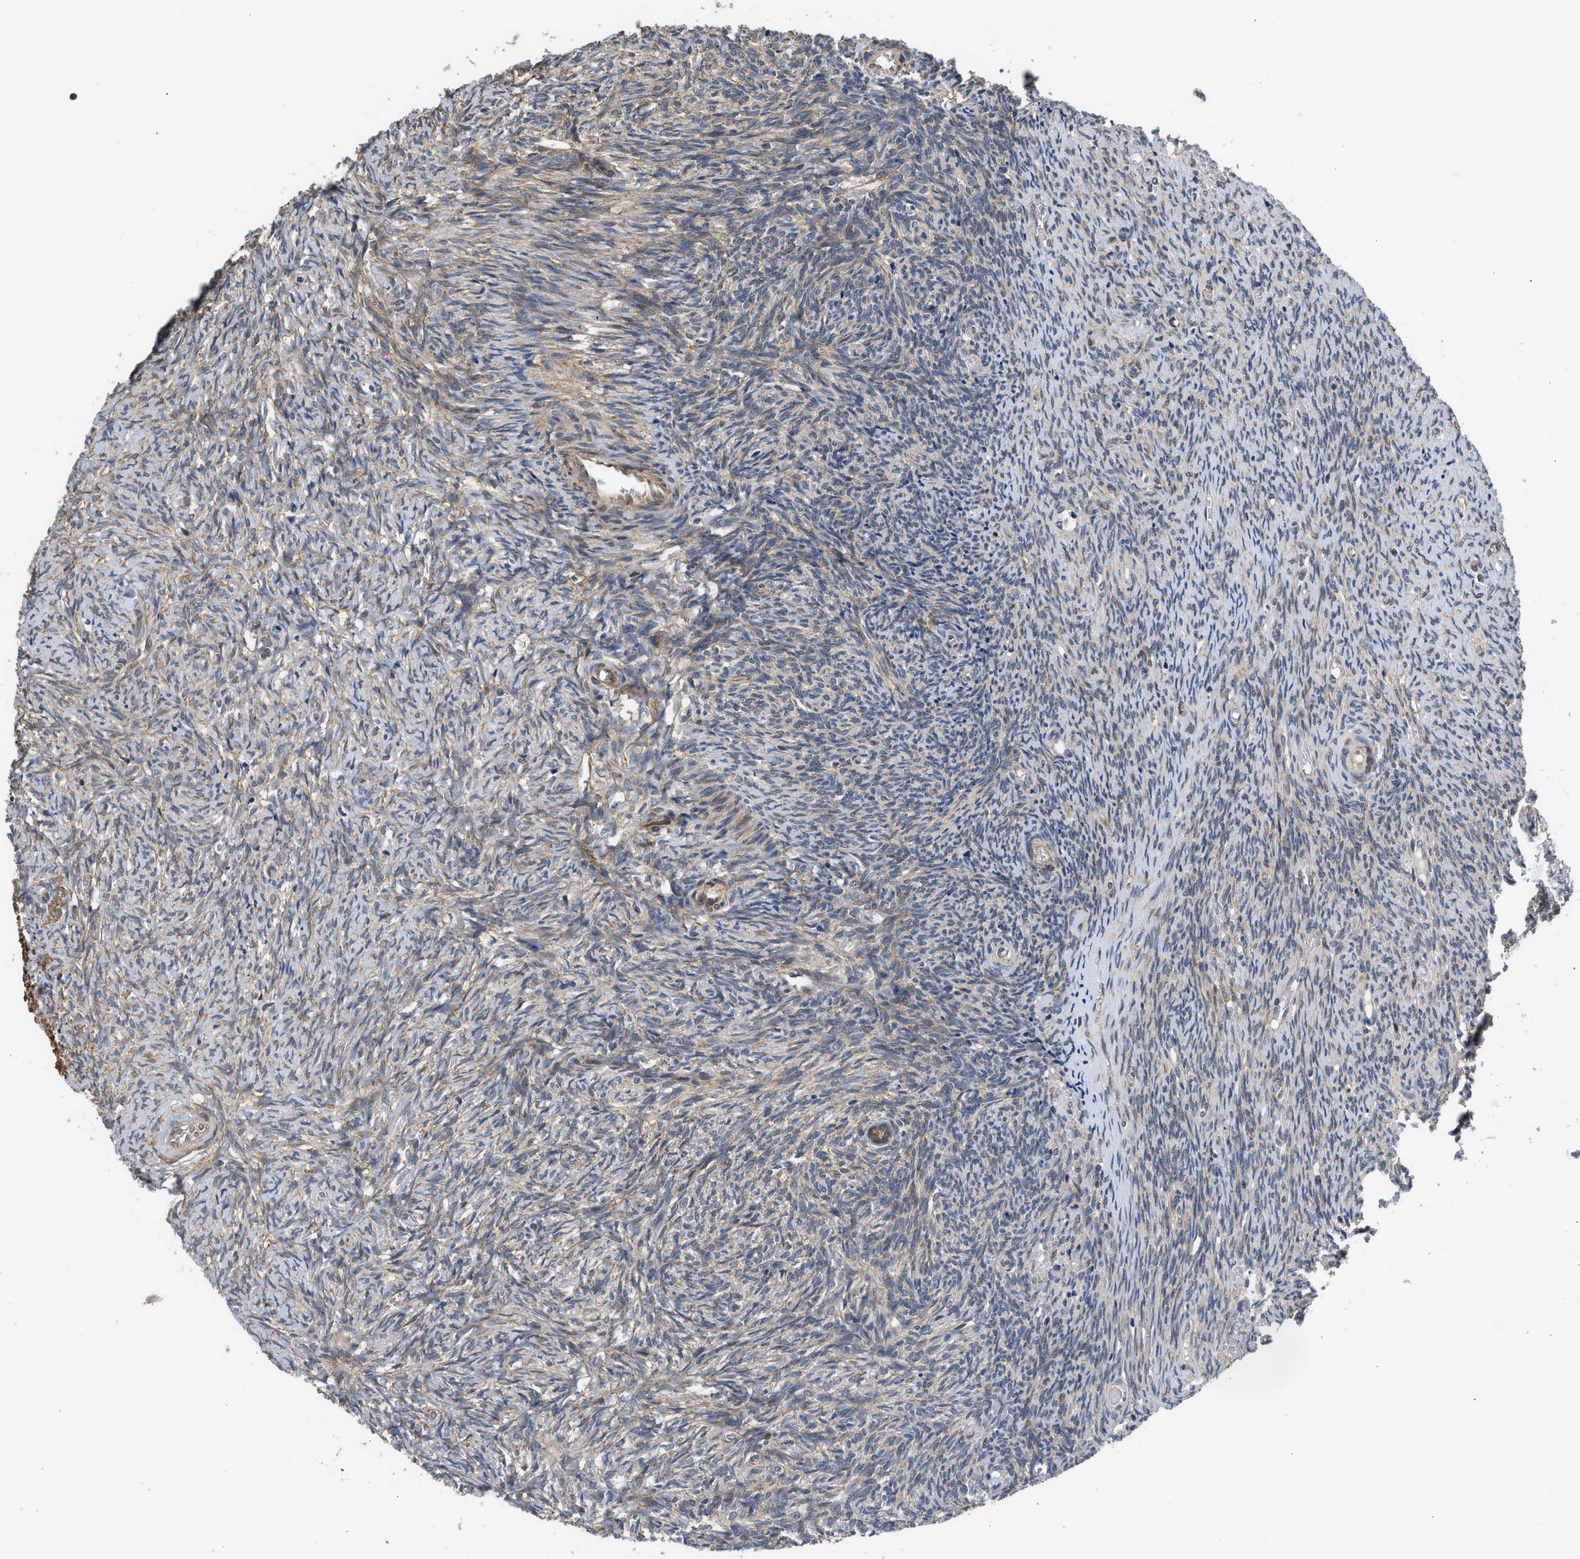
{"staining": {"intensity": "moderate", "quantity": "25%-75%", "location": "cytoplasmic/membranous"}, "tissue": "ovary", "cell_type": "Ovarian stroma cells", "image_type": "normal", "snomed": [{"axis": "morphology", "description": "Normal tissue, NOS"}, {"axis": "topography", "description": "Ovary"}], "caption": "Protein staining by IHC shows moderate cytoplasmic/membranous positivity in about 25%-75% of ovarian stroma cells in unremarkable ovary. The staining was performed using DAB, with brown indicating positive protein expression. Nuclei are stained blue with hematoxylin.", "gene": "POLG2", "patient": {"sex": "female", "age": 41}}